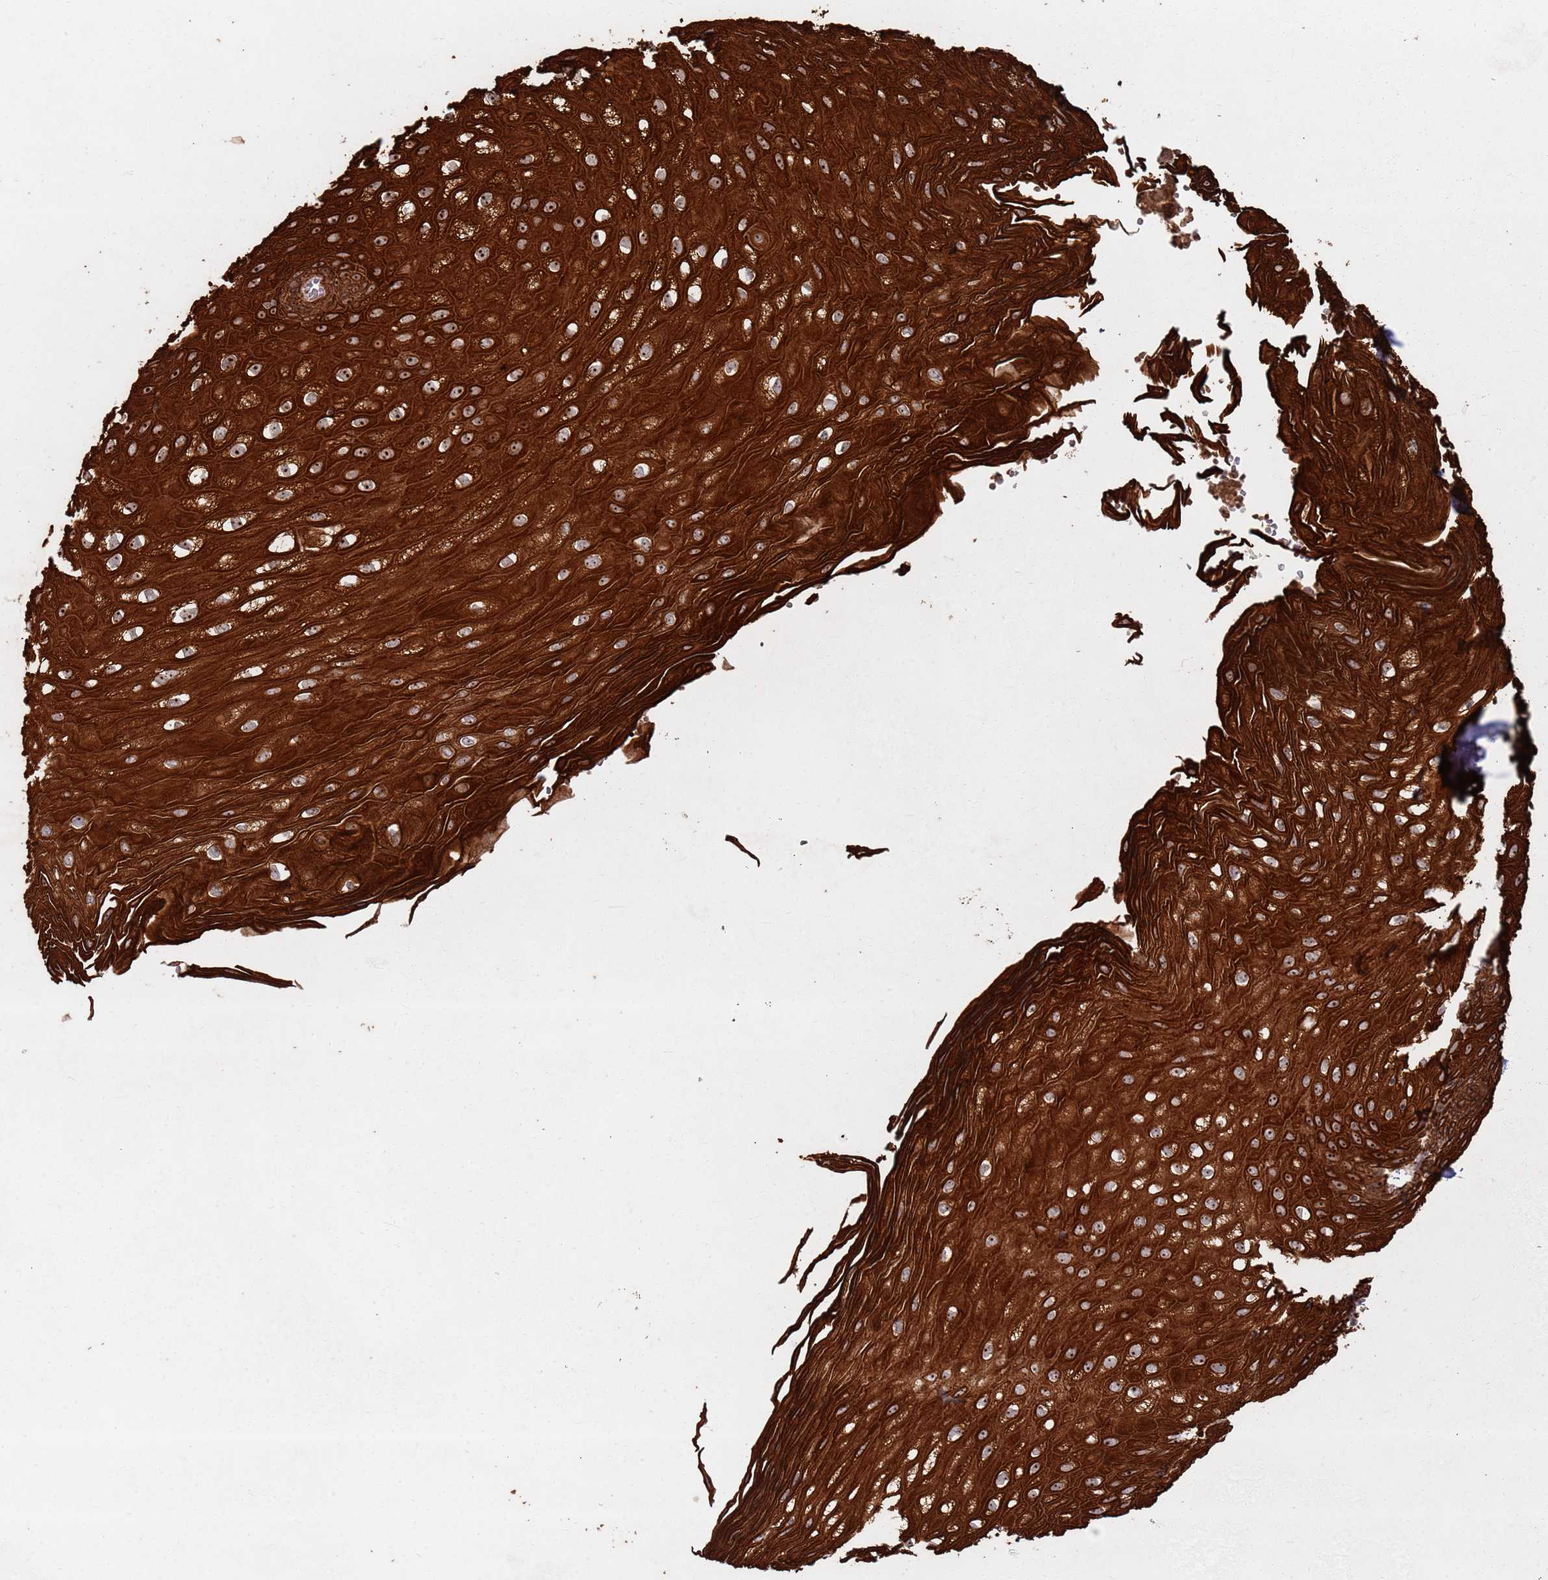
{"staining": {"intensity": "strong", "quantity": ">75%", "location": "cytoplasmic/membranous,nuclear"}, "tissue": "esophagus", "cell_type": "Squamous epithelial cells", "image_type": "normal", "snomed": [{"axis": "morphology", "description": "Normal tissue, NOS"}, {"axis": "topography", "description": "Esophagus"}], "caption": "Brown immunohistochemical staining in unremarkable esophagus exhibits strong cytoplasmic/membranous,nuclear expression in about >75% of squamous epithelial cells.", "gene": "UTP11", "patient": {"sex": "male", "age": 60}}